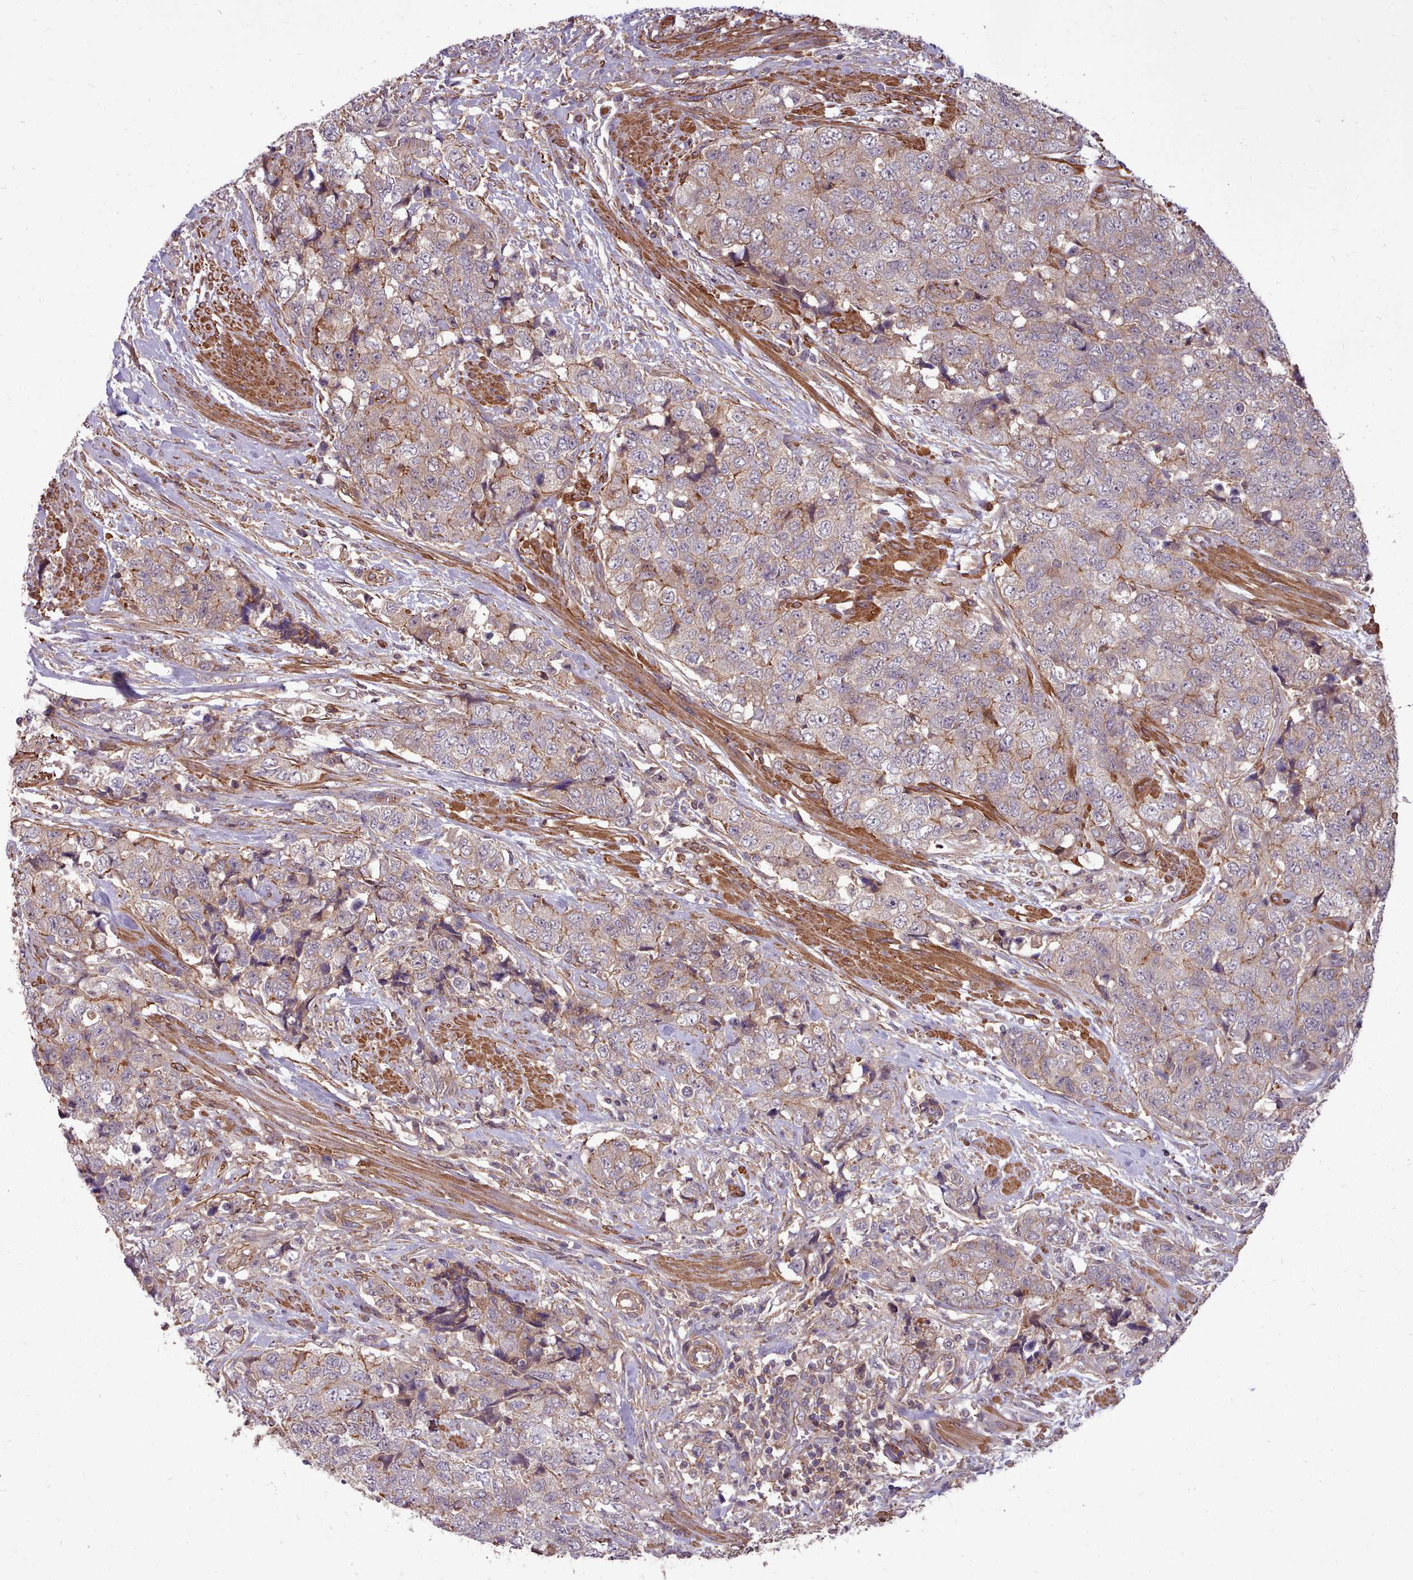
{"staining": {"intensity": "weak", "quantity": ">75%", "location": "cytoplasmic/membranous"}, "tissue": "urothelial cancer", "cell_type": "Tumor cells", "image_type": "cancer", "snomed": [{"axis": "morphology", "description": "Urothelial carcinoma, High grade"}, {"axis": "topography", "description": "Urinary bladder"}], "caption": "Tumor cells show low levels of weak cytoplasmic/membranous positivity in approximately >75% of cells in urothelial carcinoma (high-grade).", "gene": "STUB1", "patient": {"sex": "female", "age": 78}}